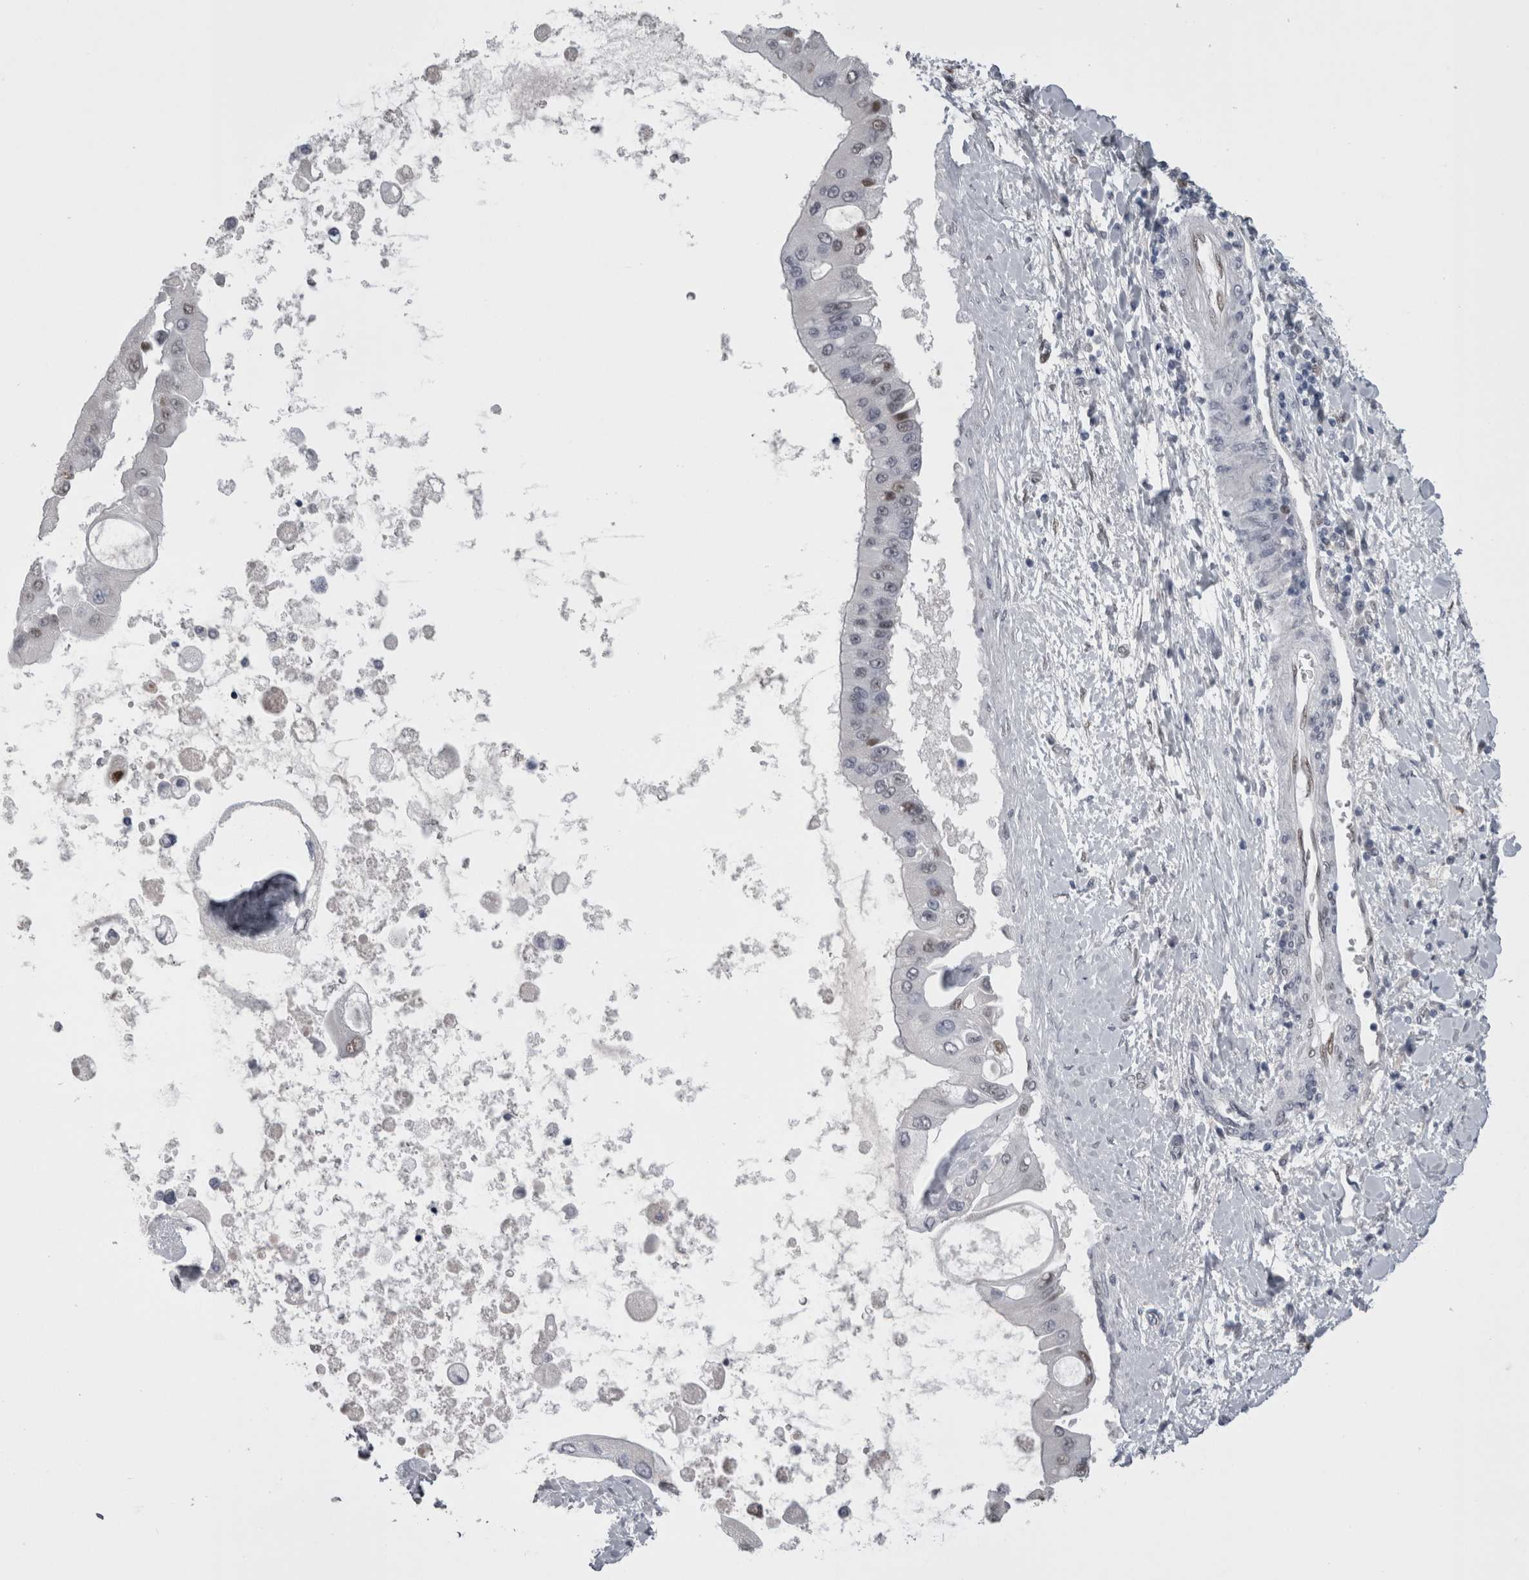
{"staining": {"intensity": "moderate", "quantity": "<25%", "location": "nuclear"}, "tissue": "liver cancer", "cell_type": "Tumor cells", "image_type": "cancer", "snomed": [{"axis": "morphology", "description": "Cholangiocarcinoma"}, {"axis": "topography", "description": "Liver"}], "caption": "A high-resolution photomicrograph shows immunohistochemistry (IHC) staining of liver cancer, which displays moderate nuclear staining in approximately <25% of tumor cells.", "gene": "C1orf54", "patient": {"sex": "male", "age": 50}}